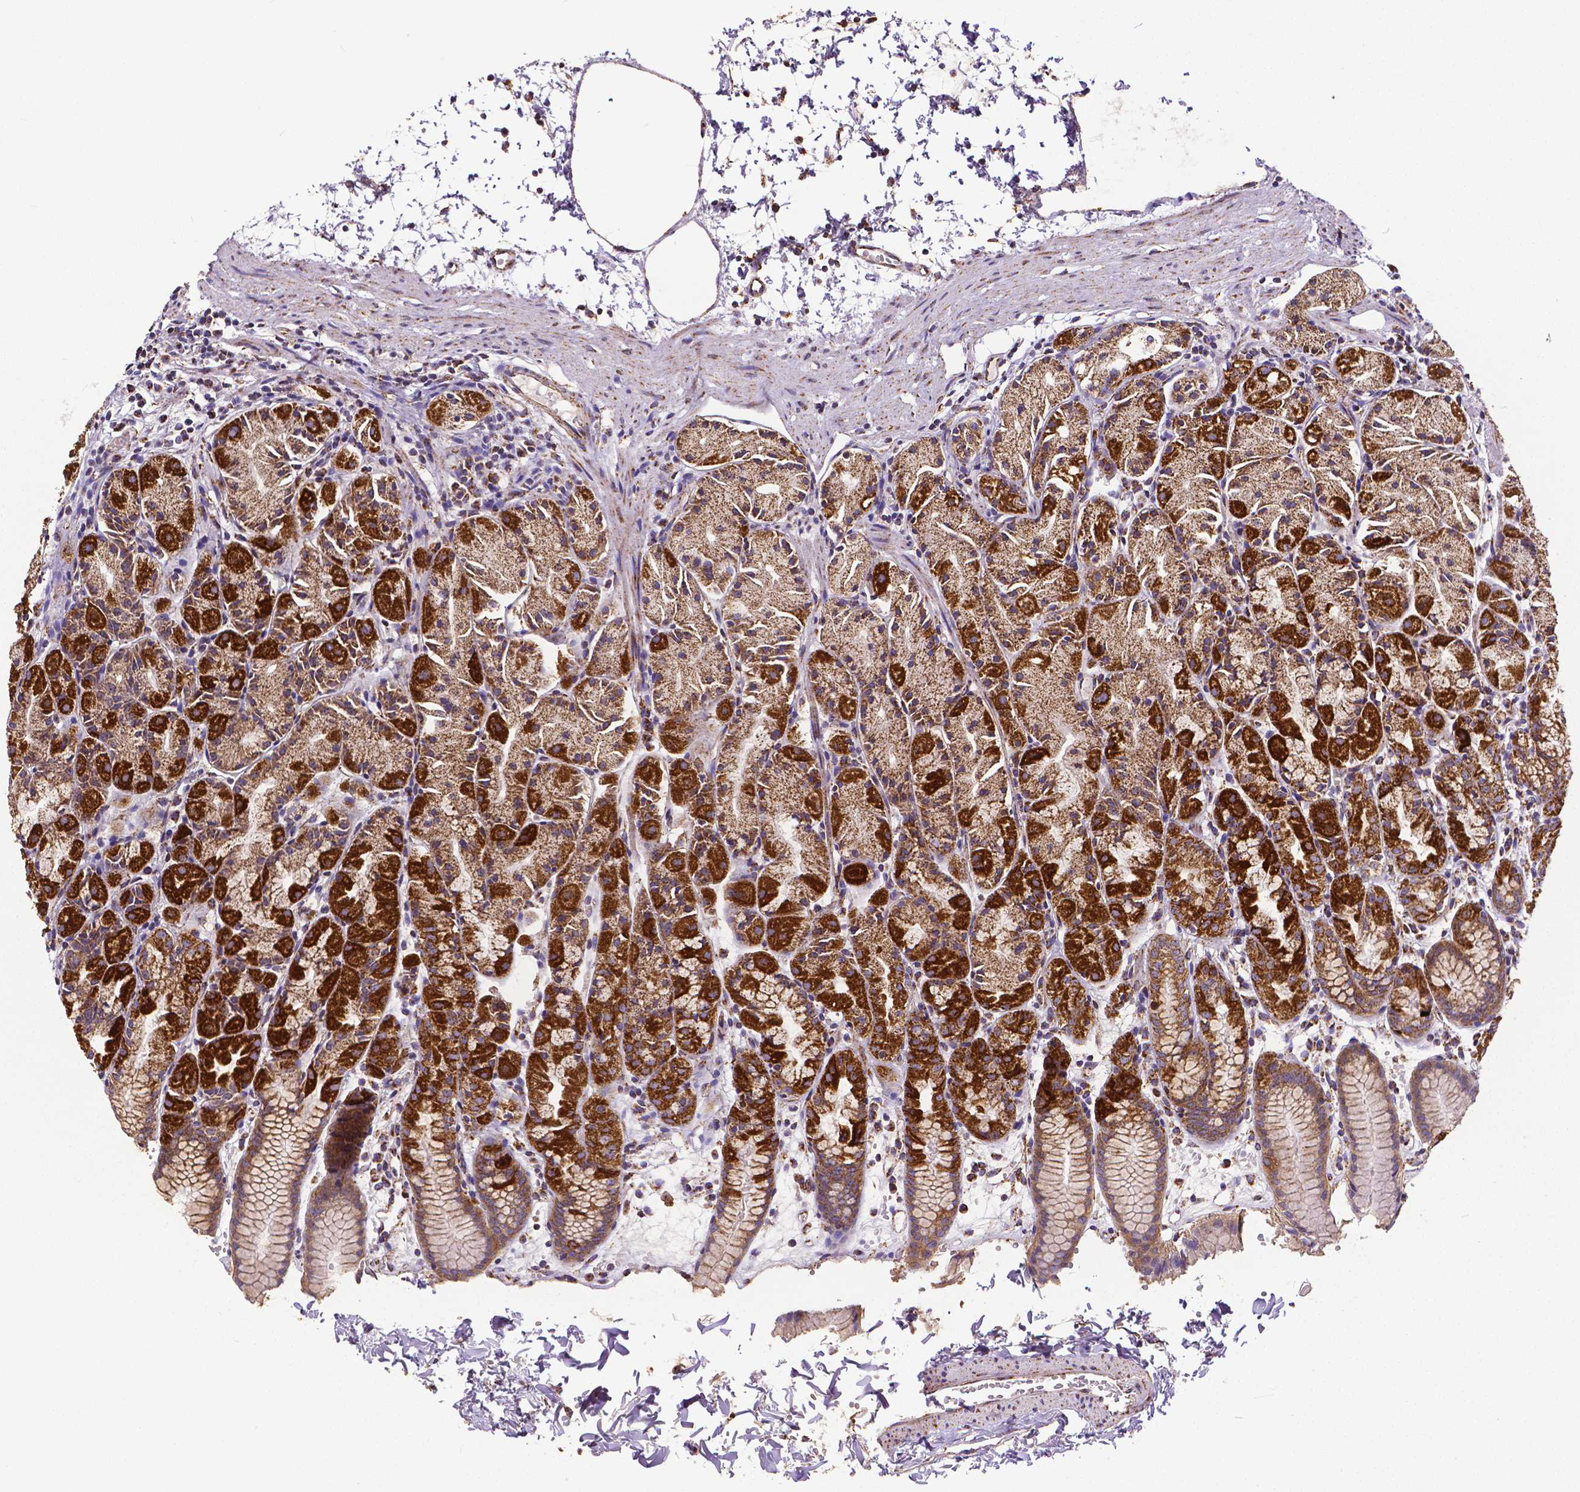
{"staining": {"intensity": "strong", "quantity": "25%-75%", "location": "cytoplasmic/membranous"}, "tissue": "stomach", "cell_type": "Glandular cells", "image_type": "normal", "snomed": [{"axis": "morphology", "description": "Normal tissue, NOS"}, {"axis": "topography", "description": "Stomach, upper"}], "caption": "Glandular cells exhibit high levels of strong cytoplasmic/membranous expression in about 25%-75% of cells in benign stomach.", "gene": "MACC1", "patient": {"sex": "male", "age": 47}}